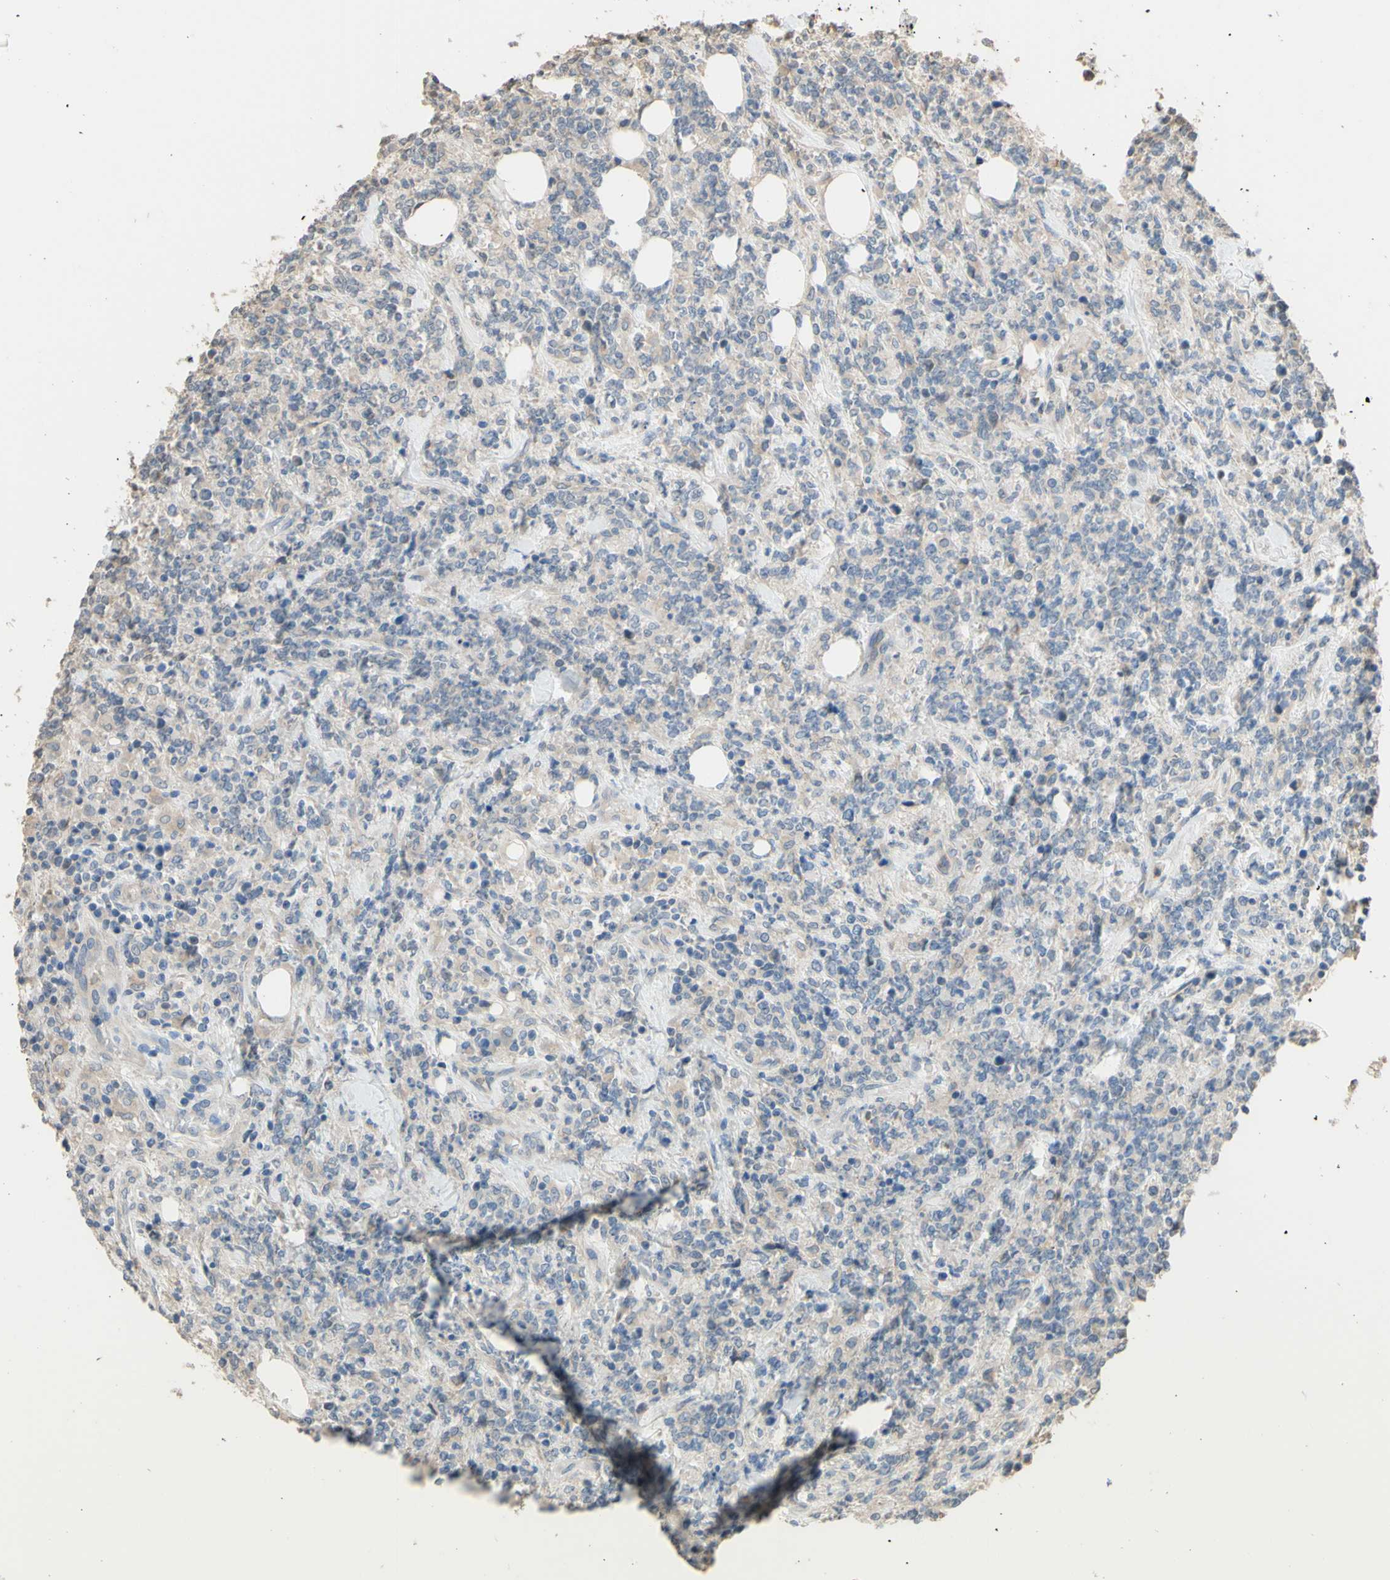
{"staining": {"intensity": "negative", "quantity": "none", "location": "none"}, "tissue": "lymphoma", "cell_type": "Tumor cells", "image_type": "cancer", "snomed": [{"axis": "morphology", "description": "Malignant lymphoma, non-Hodgkin's type, High grade"}, {"axis": "topography", "description": "Soft tissue"}], "caption": "Lymphoma was stained to show a protein in brown. There is no significant expression in tumor cells.", "gene": "SMIM19", "patient": {"sex": "male", "age": 18}}